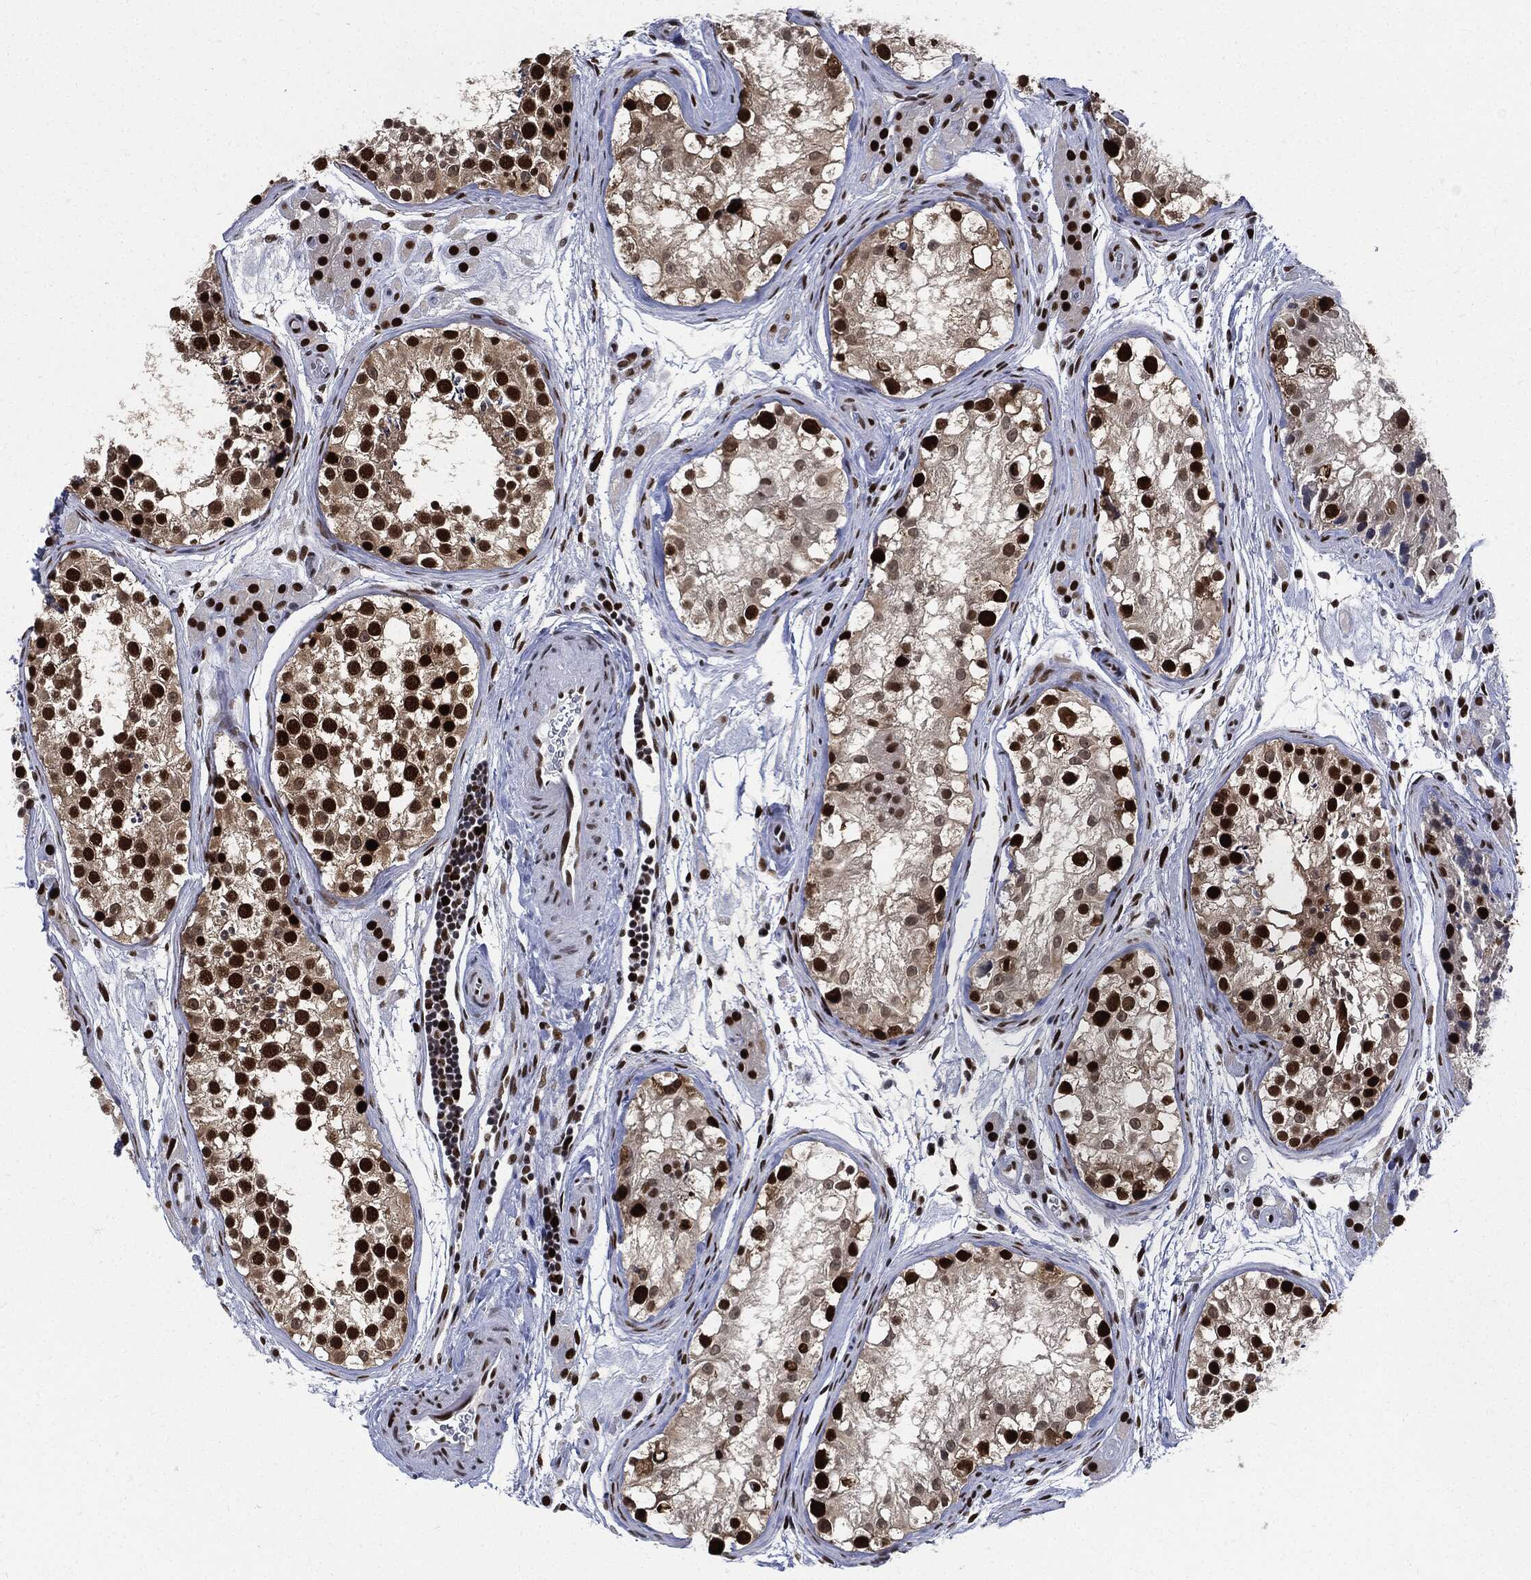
{"staining": {"intensity": "strong", "quantity": ">75%", "location": "nuclear"}, "tissue": "testis", "cell_type": "Cells in seminiferous ducts", "image_type": "normal", "snomed": [{"axis": "morphology", "description": "Normal tissue, NOS"}, {"axis": "topography", "description": "Testis"}], "caption": "Brown immunohistochemical staining in benign human testis displays strong nuclear expression in approximately >75% of cells in seminiferous ducts.", "gene": "PCNA", "patient": {"sex": "male", "age": 31}}